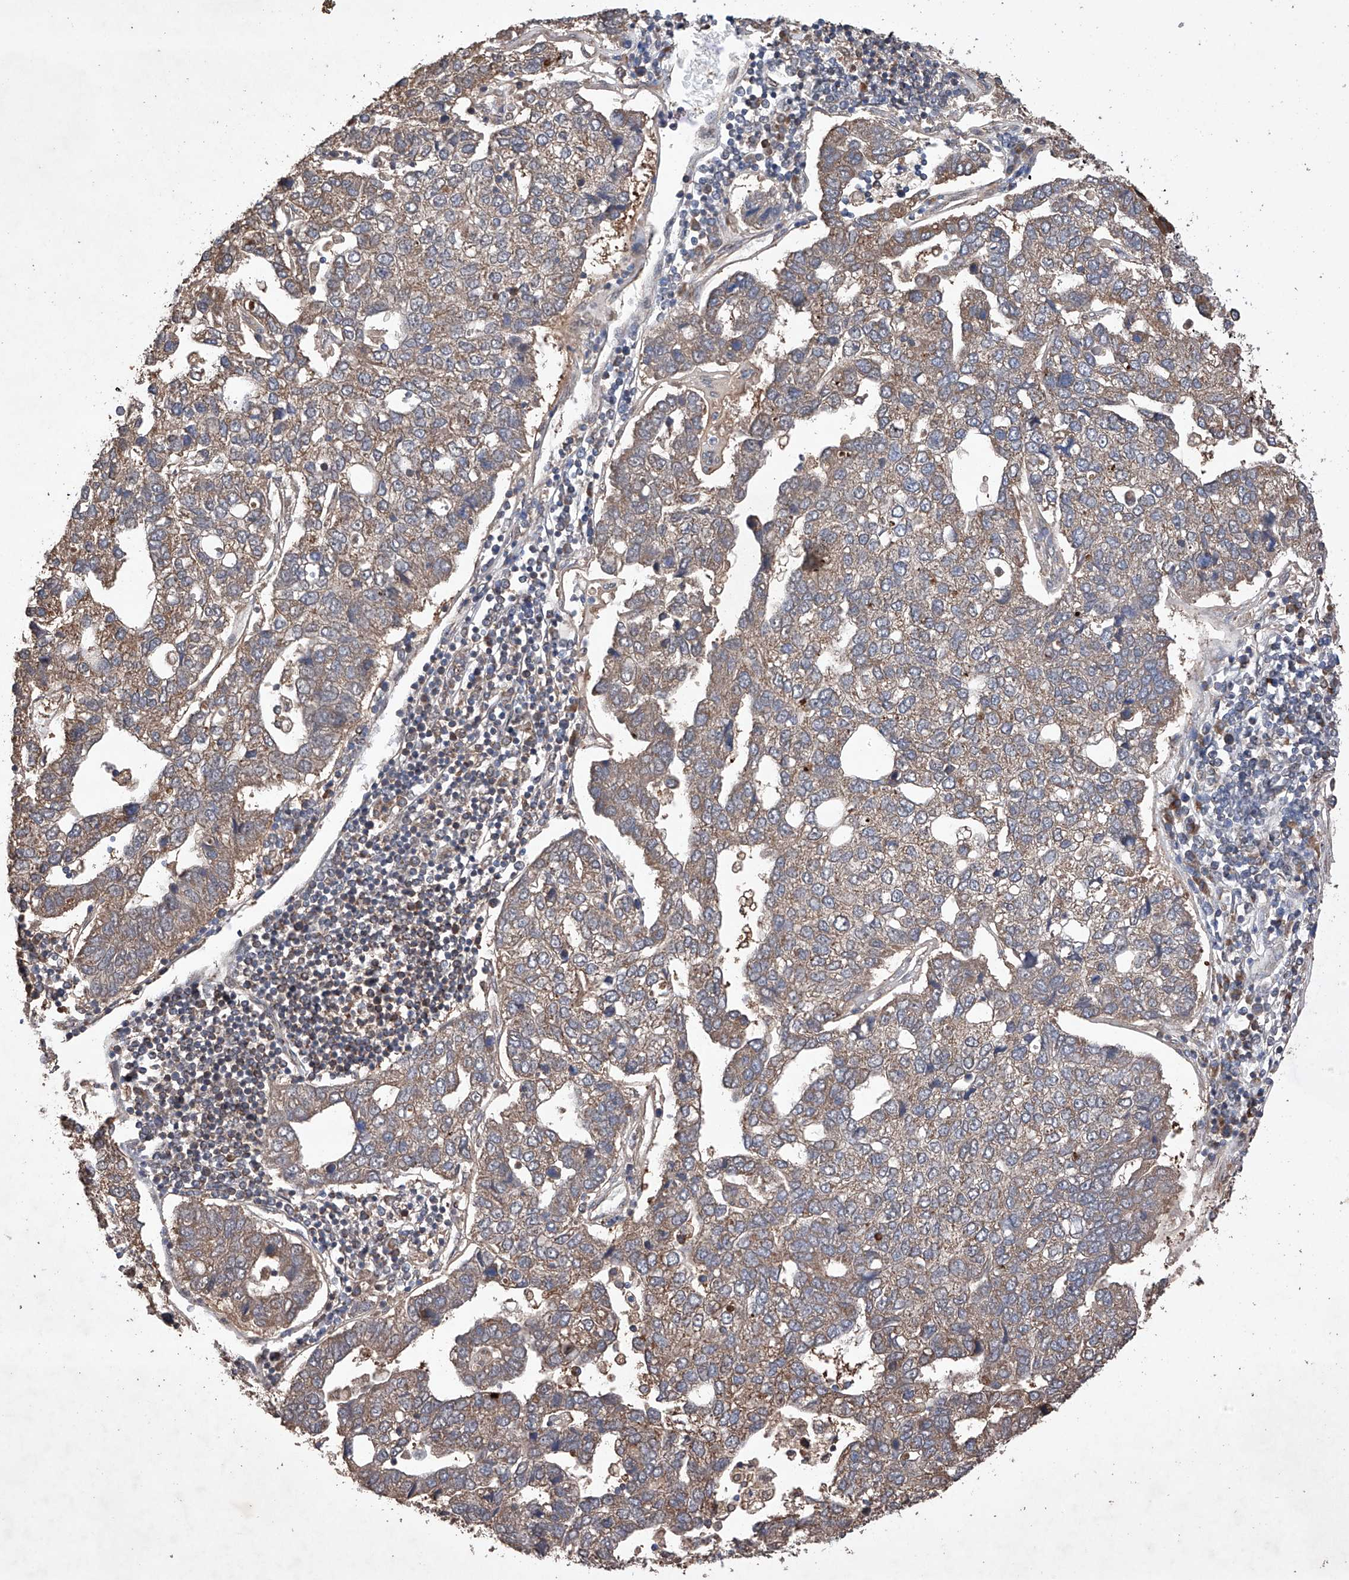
{"staining": {"intensity": "moderate", "quantity": ">75%", "location": "cytoplasmic/membranous"}, "tissue": "pancreatic cancer", "cell_type": "Tumor cells", "image_type": "cancer", "snomed": [{"axis": "morphology", "description": "Adenocarcinoma, NOS"}, {"axis": "topography", "description": "Pancreas"}], "caption": "The micrograph displays a brown stain indicating the presence of a protein in the cytoplasmic/membranous of tumor cells in pancreatic adenocarcinoma.", "gene": "LURAP1", "patient": {"sex": "female", "age": 61}}